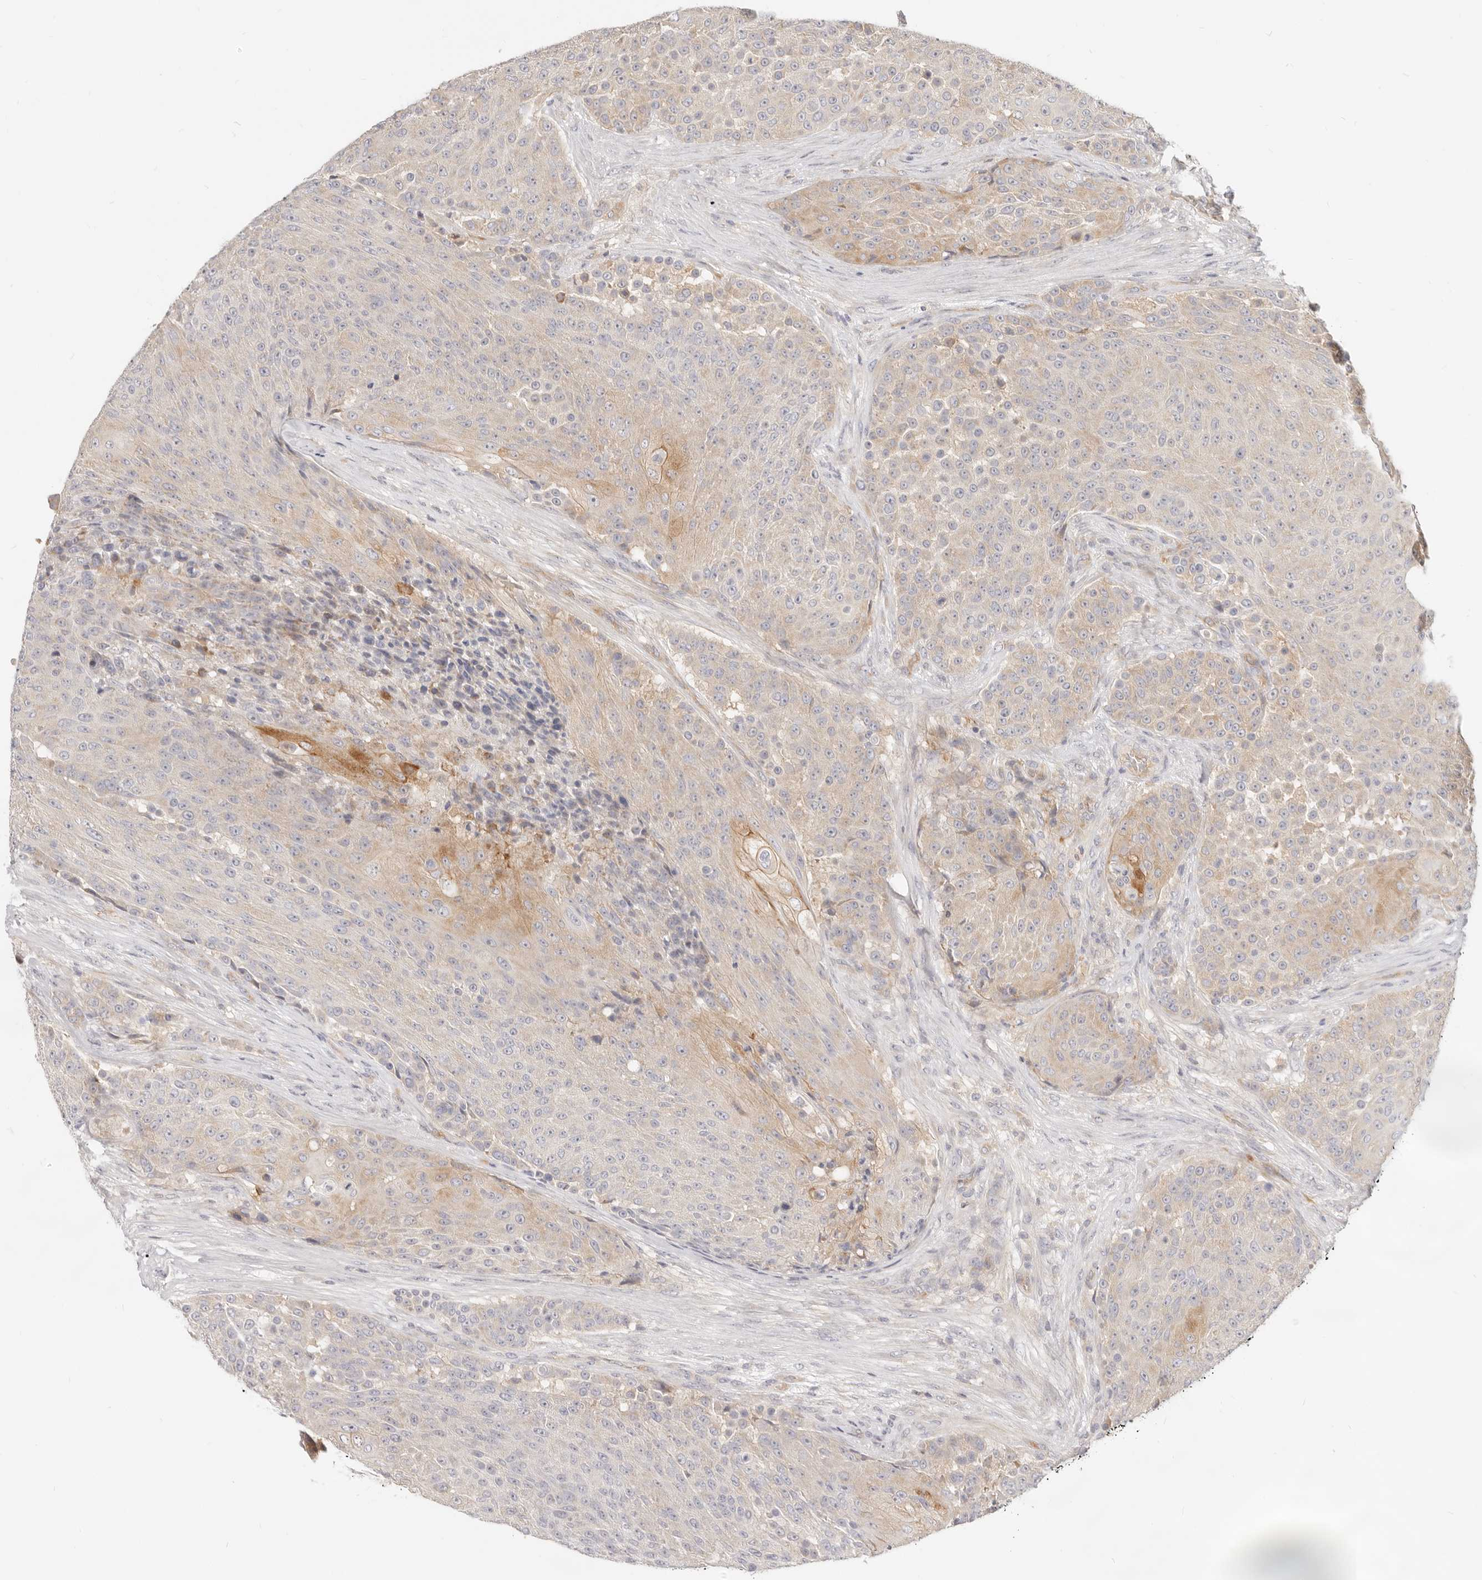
{"staining": {"intensity": "moderate", "quantity": "<25%", "location": "cytoplasmic/membranous"}, "tissue": "urothelial cancer", "cell_type": "Tumor cells", "image_type": "cancer", "snomed": [{"axis": "morphology", "description": "Urothelial carcinoma, High grade"}, {"axis": "topography", "description": "Urinary bladder"}], "caption": "IHC photomicrograph of human urothelial carcinoma (high-grade) stained for a protein (brown), which reveals low levels of moderate cytoplasmic/membranous staining in about <25% of tumor cells.", "gene": "LTB4R2", "patient": {"sex": "female", "age": 63}}